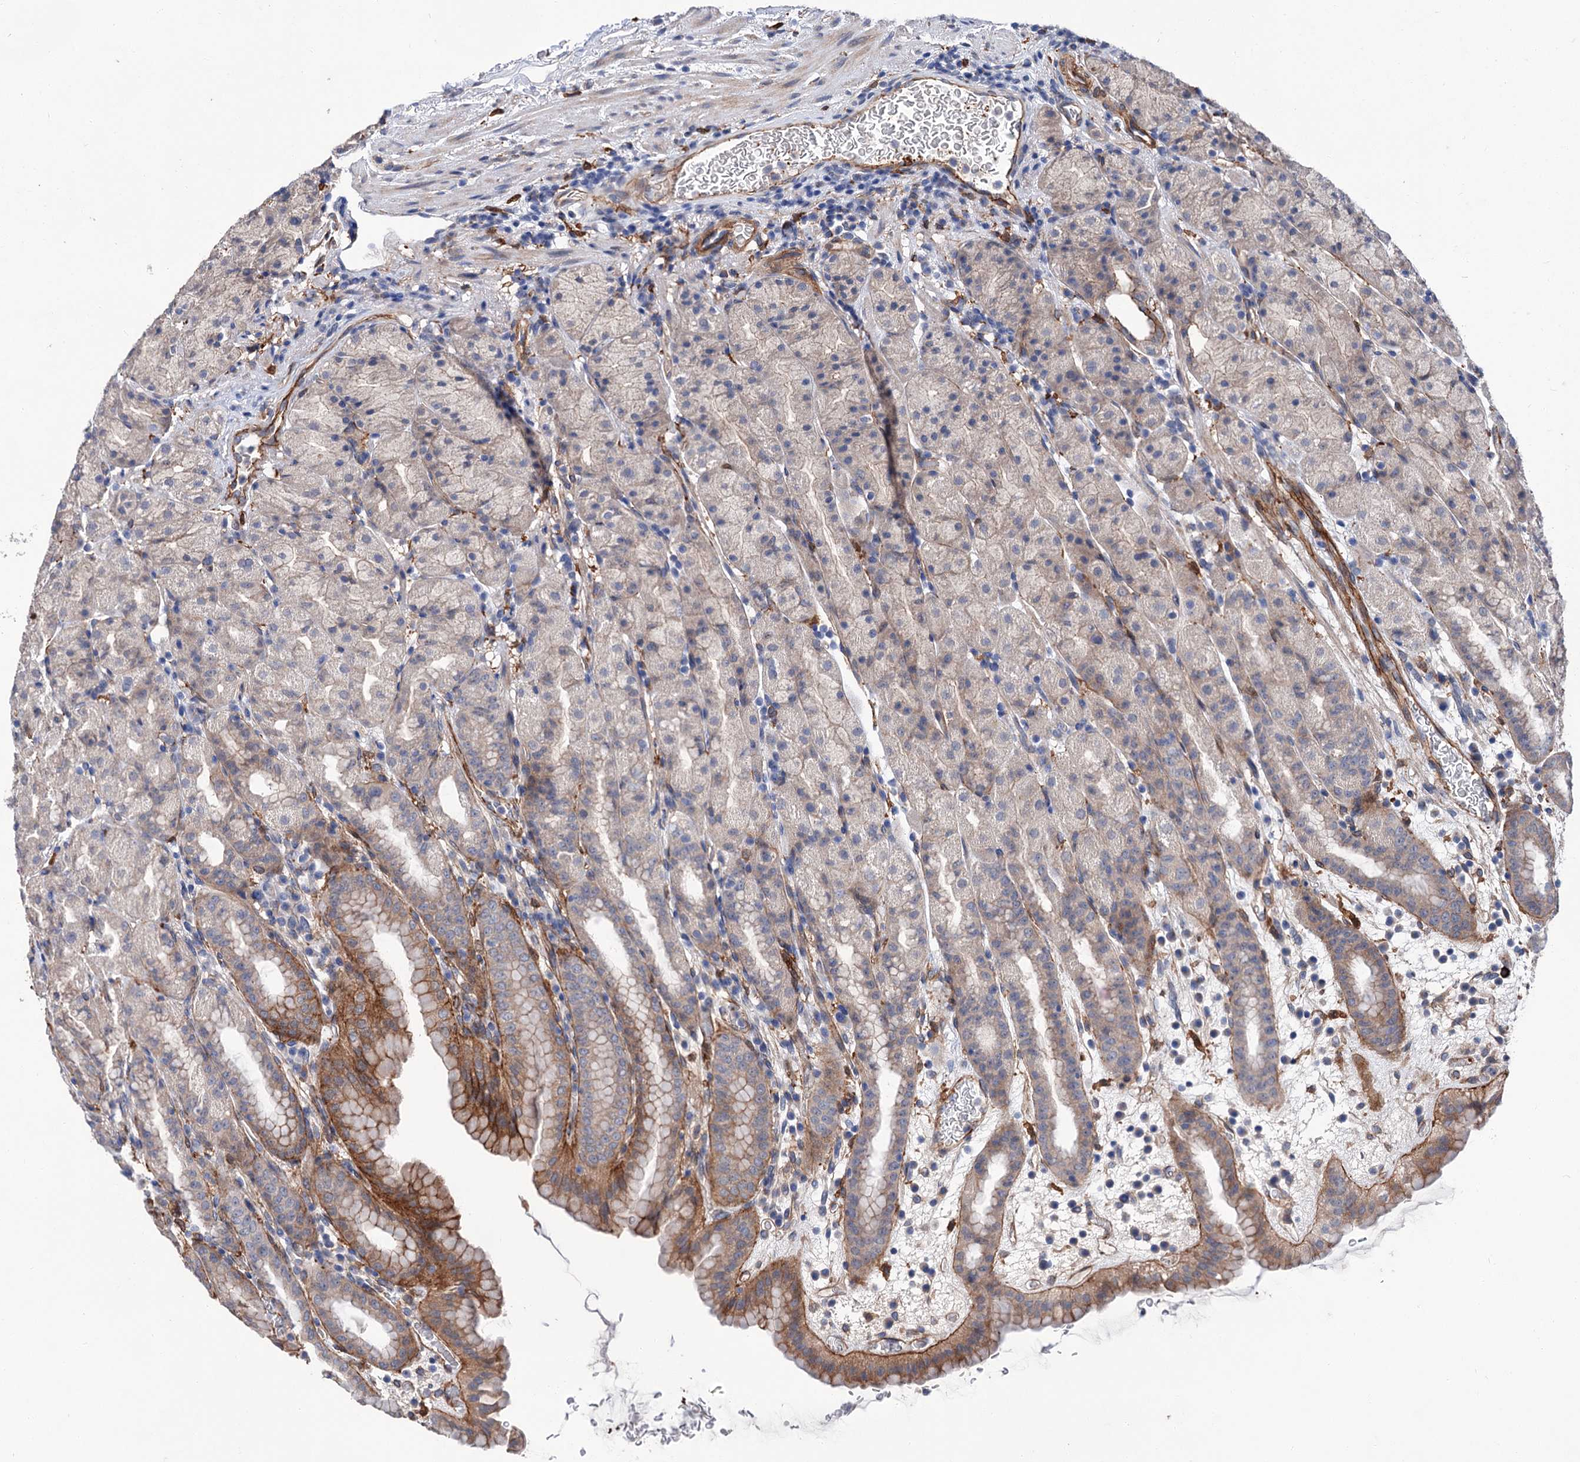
{"staining": {"intensity": "strong", "quantity": "25%-75%", "location": "cytoplasmic/membranous"}, "tissue": "stomach", "cell_type": "Glandular cells", "image_type": "normal", "snomed": [{"axis": "morphology", "description": "Normal tissue, NOS"}, {"axis": "topography", "description": "Stomach, upper"}], "caption": "Approximately 25%-75% of glandular cells in normal stomach demonstrate strong cytoplasmic/membranous protein positivity as visualized by brown immunohistochemical staining.", "gene": "TMTC3", "patient": {"sex": "male", "age": 68}}